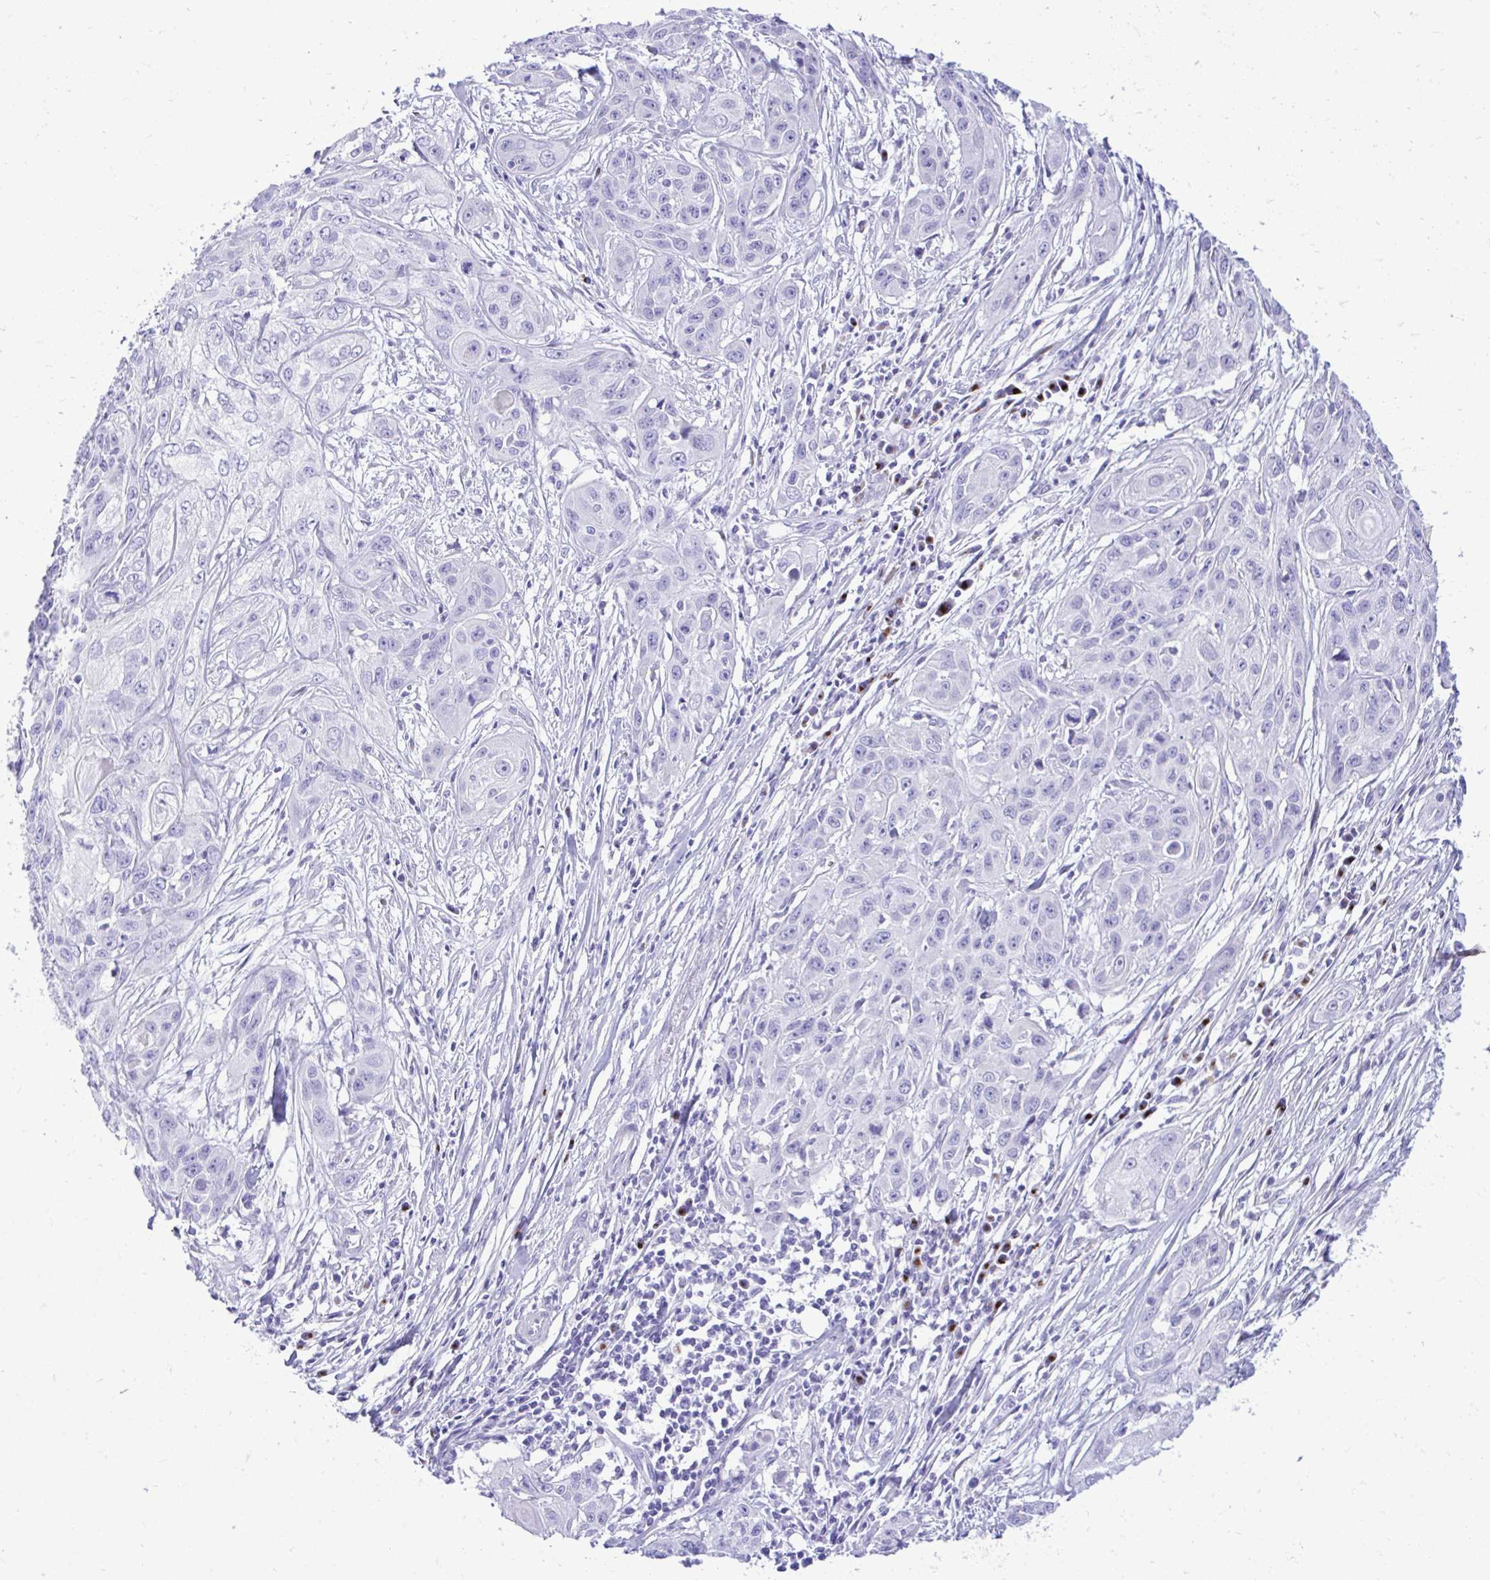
{"staining": {"intensity": "negative", "quantity": "none", "location": "none"}, "tissue": "skin cancer", "cell_type": "Tumor cells", "image_type": "cancer", "snomed": [{"axis": "morphology", "description": "Squamous cell carcinoma, NOS"}, {"axis": "topography", "description": "Skin"}, {"axis": "topography", "description": "Vulva"}], "caption": "This is an immunohistochemistry (IHC) image of human squamous cell carcinoma (skin). There is no expression in tumor cells.", "gene": "ANKDD1B", "patient": {"sex": "female", "age": 83}}